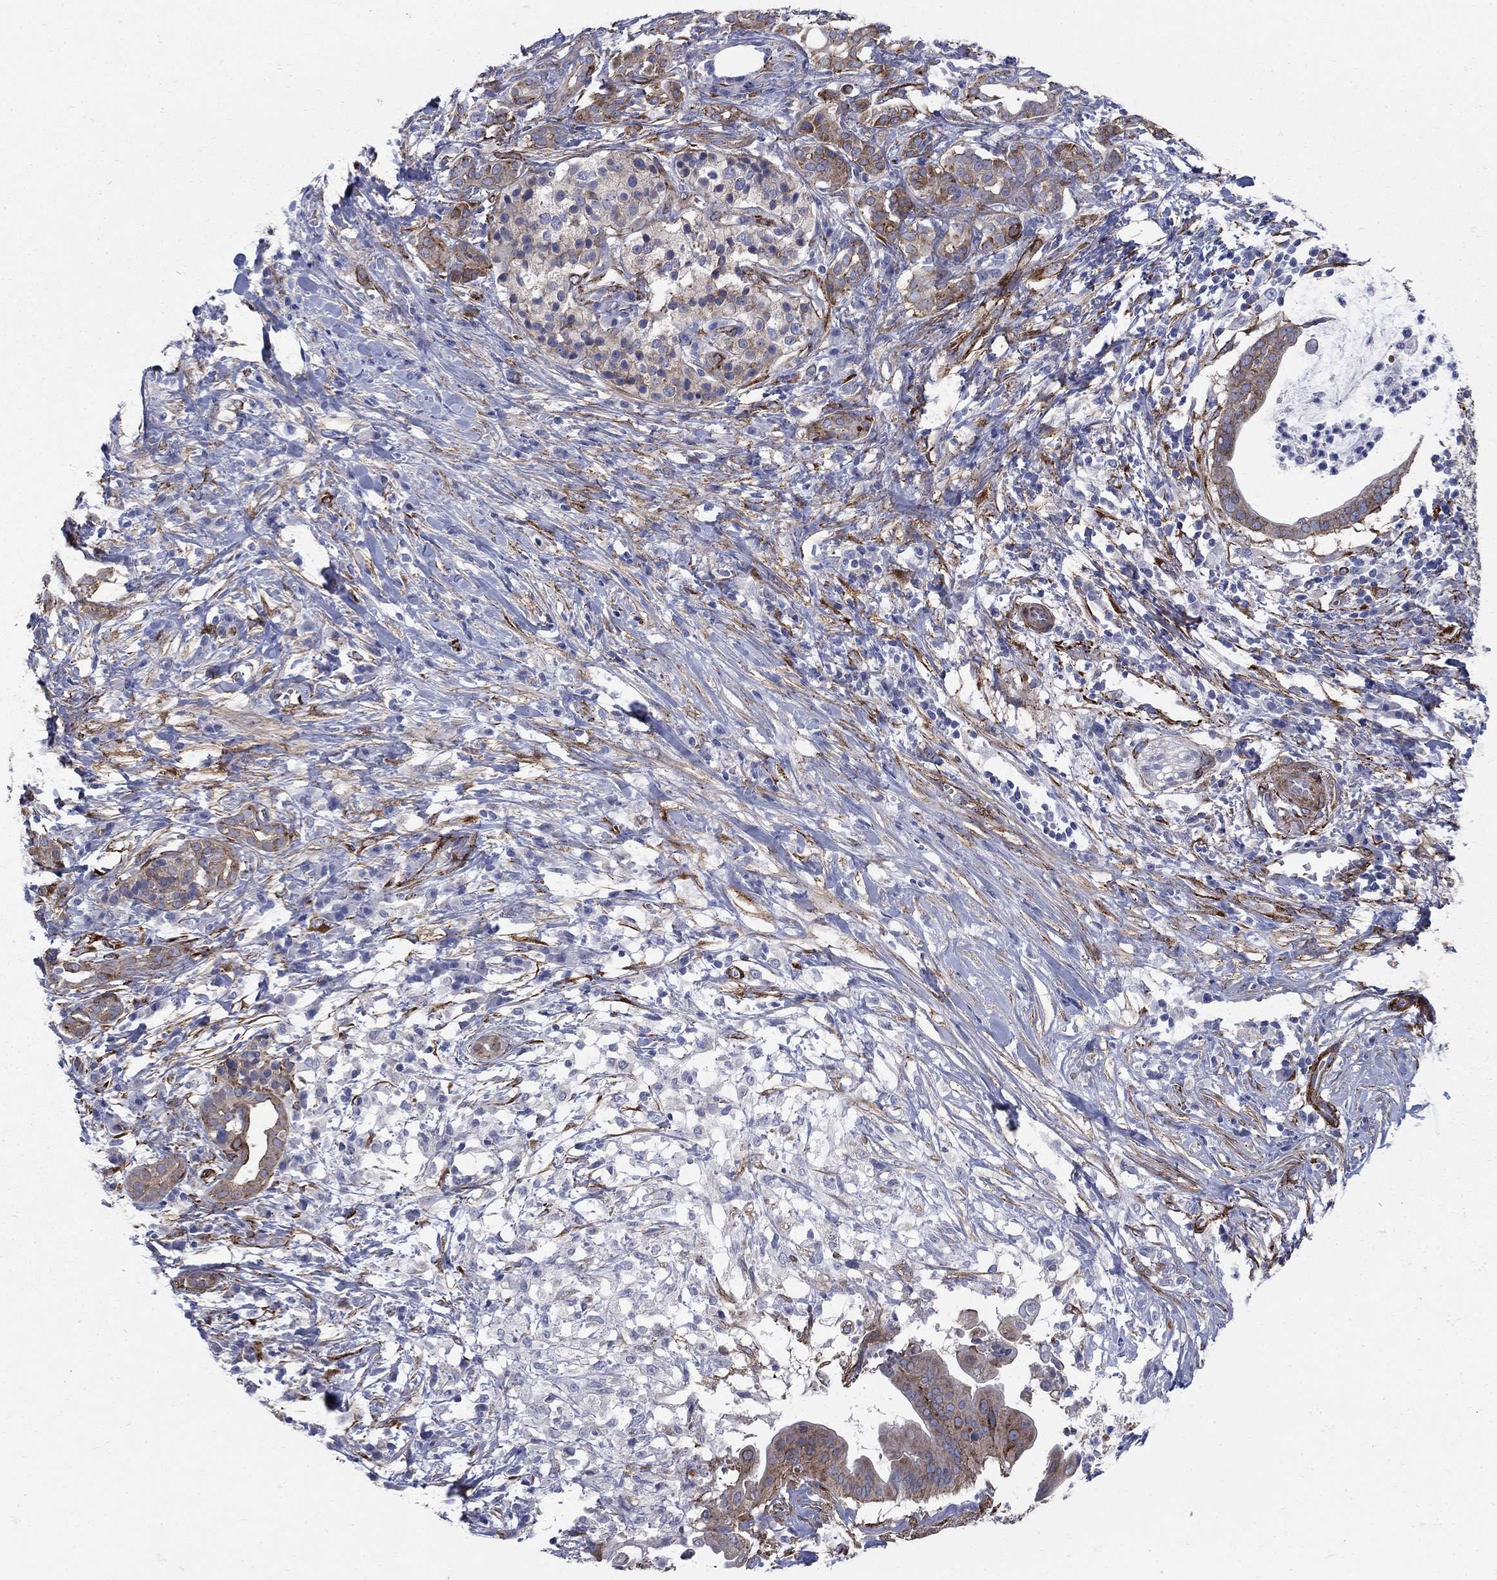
{"staining": {"intensity": "moderate", "quantity": "25%-75%", "location": "cytoplasmic/membranous"}, "tissue": "pancreatic cancer", "cell_type": "Tumor cells", "image_type": "cancer", "snomed": [{"axis": "morphology", "description": "Adenocarcinoma, NOS"}, {"axis": "topography", "description": "Pancreas"}], "caption": "IHC of human pancreatic cancer (adenocarcinoma) reveals medium levels of moderate cytoplasmic/membranous expression in approximately 25%-75% of tumor cells.", "gene": "SEPTIN8", "patient": {"sex": "male", "age": 61}}